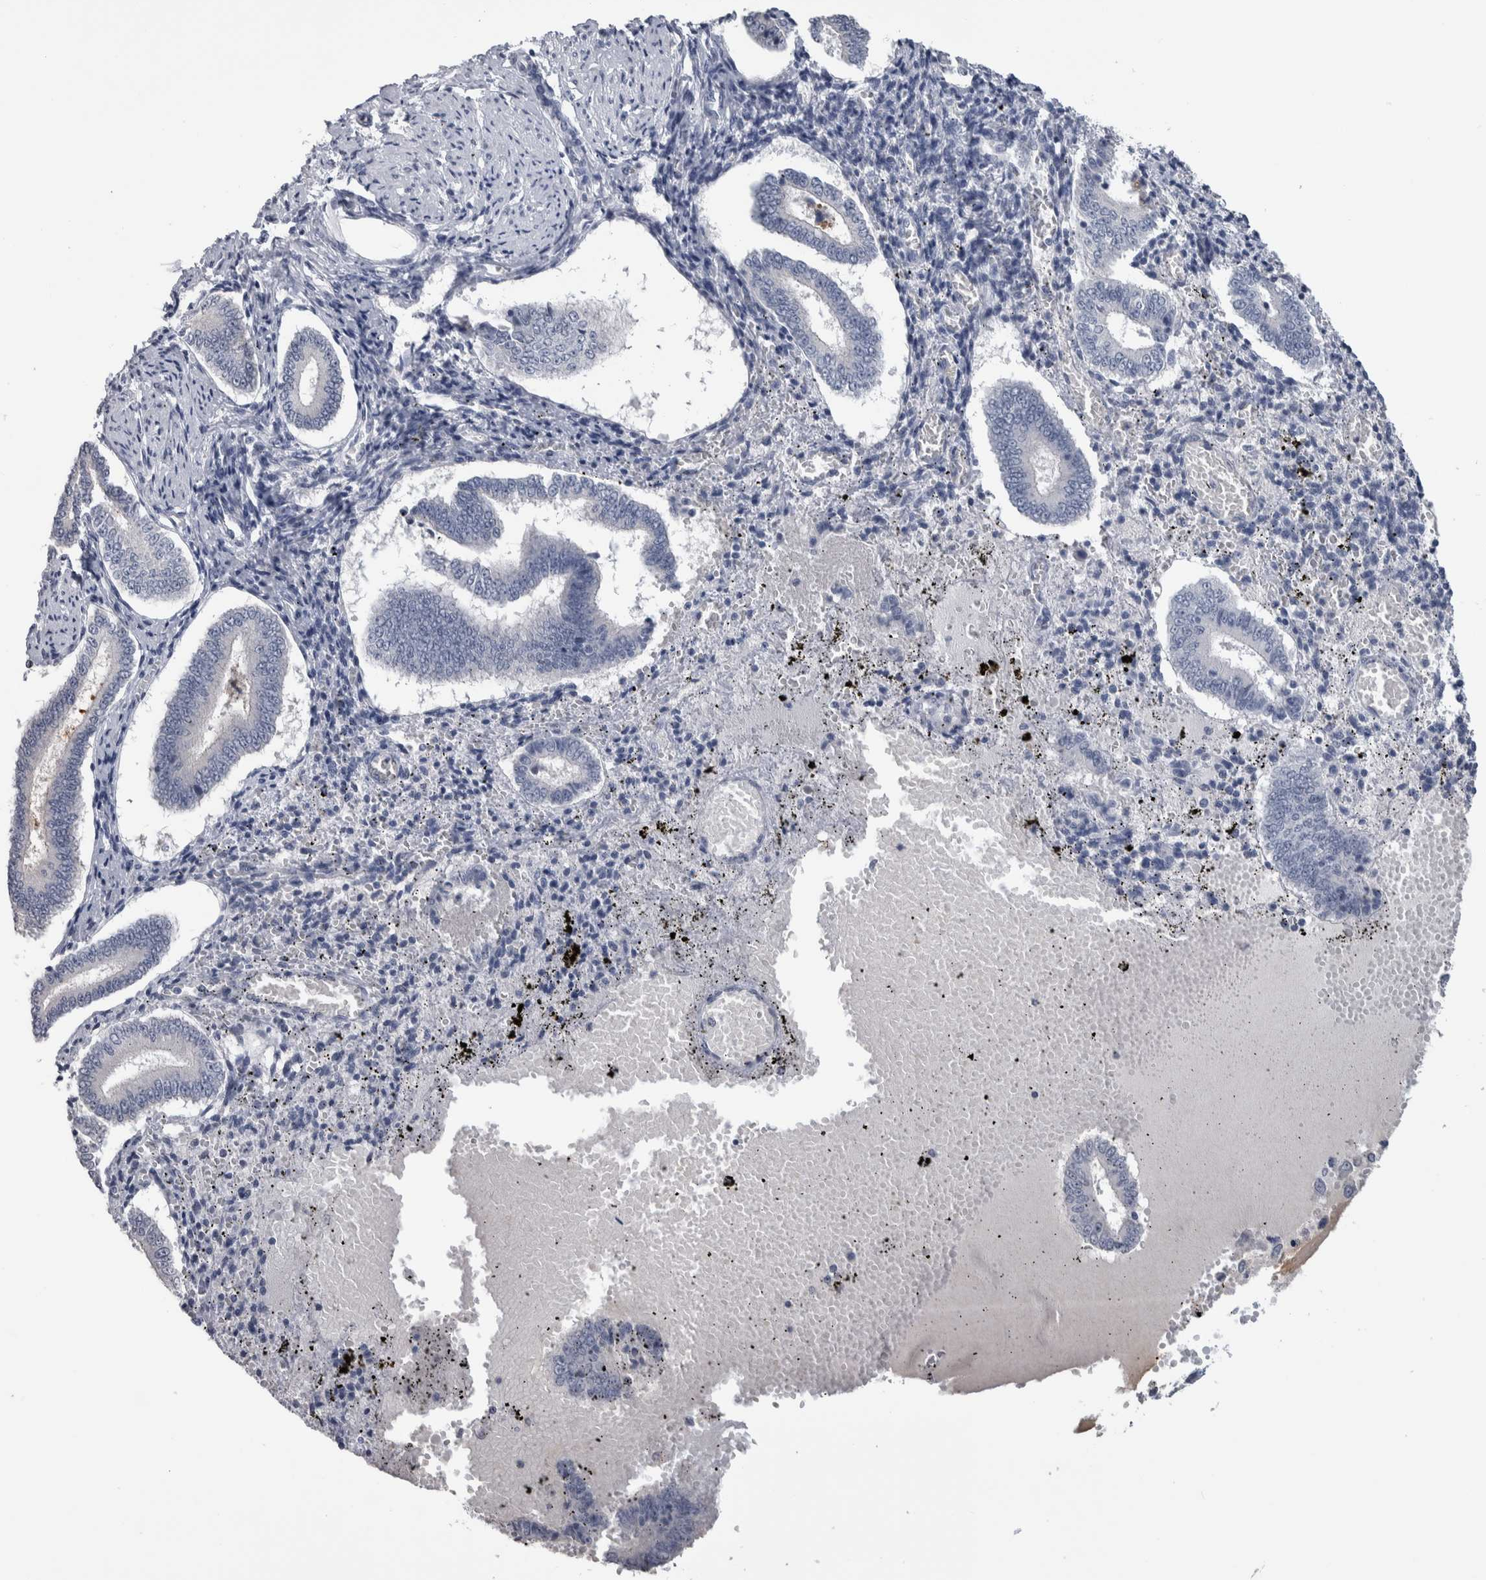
{"staining": {"intensity": "negative", "quantity": "none", "location": "none"}, "tissue": "endometrium", "cell_type": "Cells in endometrial stroma", "image_type": "normal", "snomed": [{"axis": "morphology", "description": "Normal tissue, NOS"}, {"axis": "topography", "description": "Endometrium"}], "caption": "This is an IHC image of normal endometrium. There is no expression in cells in endometrial stroma.", "gene": "TMEM102", "patient": {"sex": "female", "age": 42}}